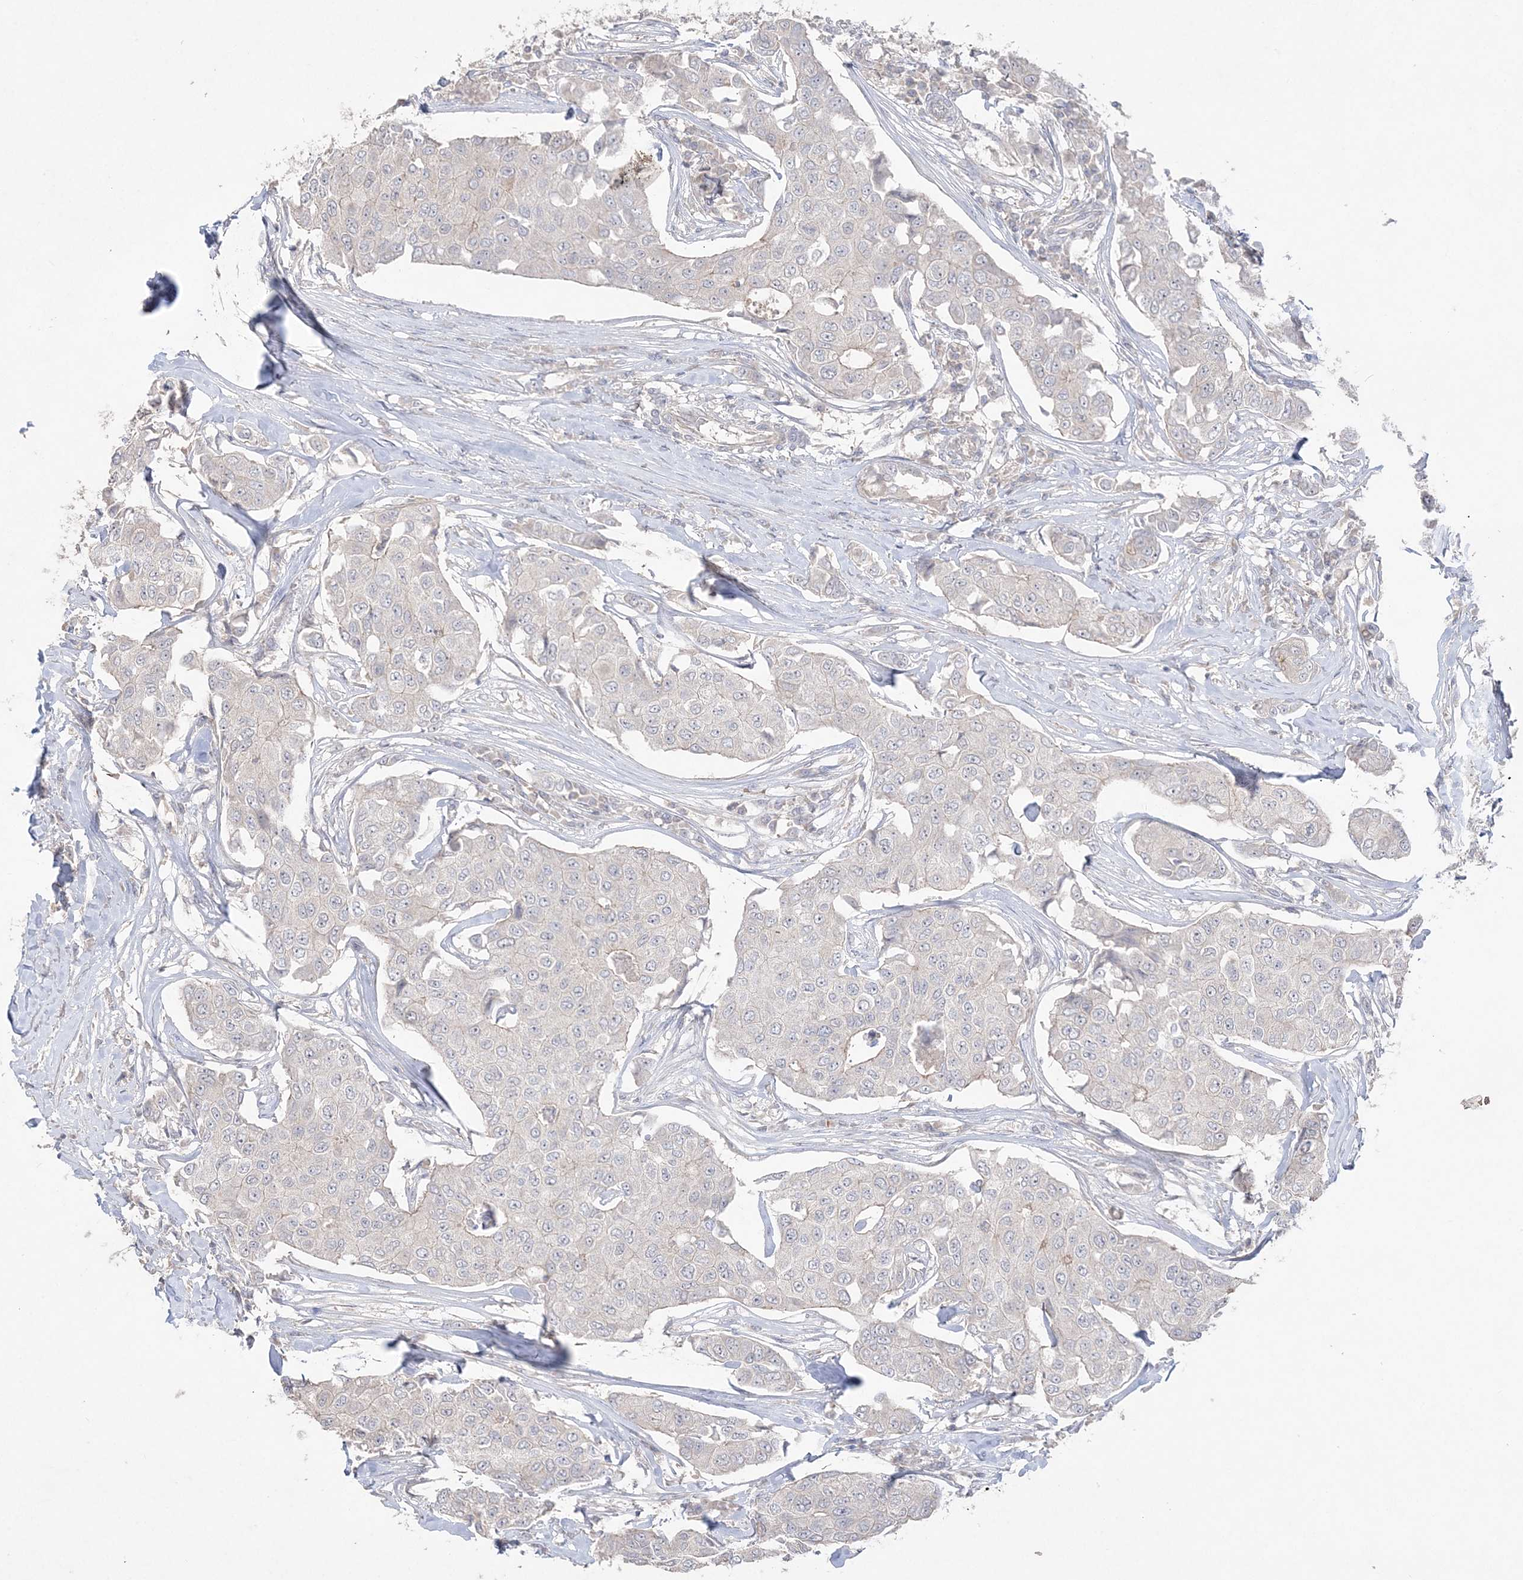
{"staining": {"intensity": "negative", "quantity": "none", "location": "none"}, "tissue": "breast cancer", "cell_type": "Tumor cells", "image_type": "cancer", "snomed": [{"axis": "morphology", "description": "Duct carcinoma"}, {"axis": "topography", "description": "Breast"}], "caption": "Immunohistochemistry (IHC) histopathology image of human infiltrating ductal carcinoma (breast) stained for a protein (brown), which exhibits no expression in tumor cells.", "gene": "SH3BP4", "patient": {"sex": "female", "age": 80}}